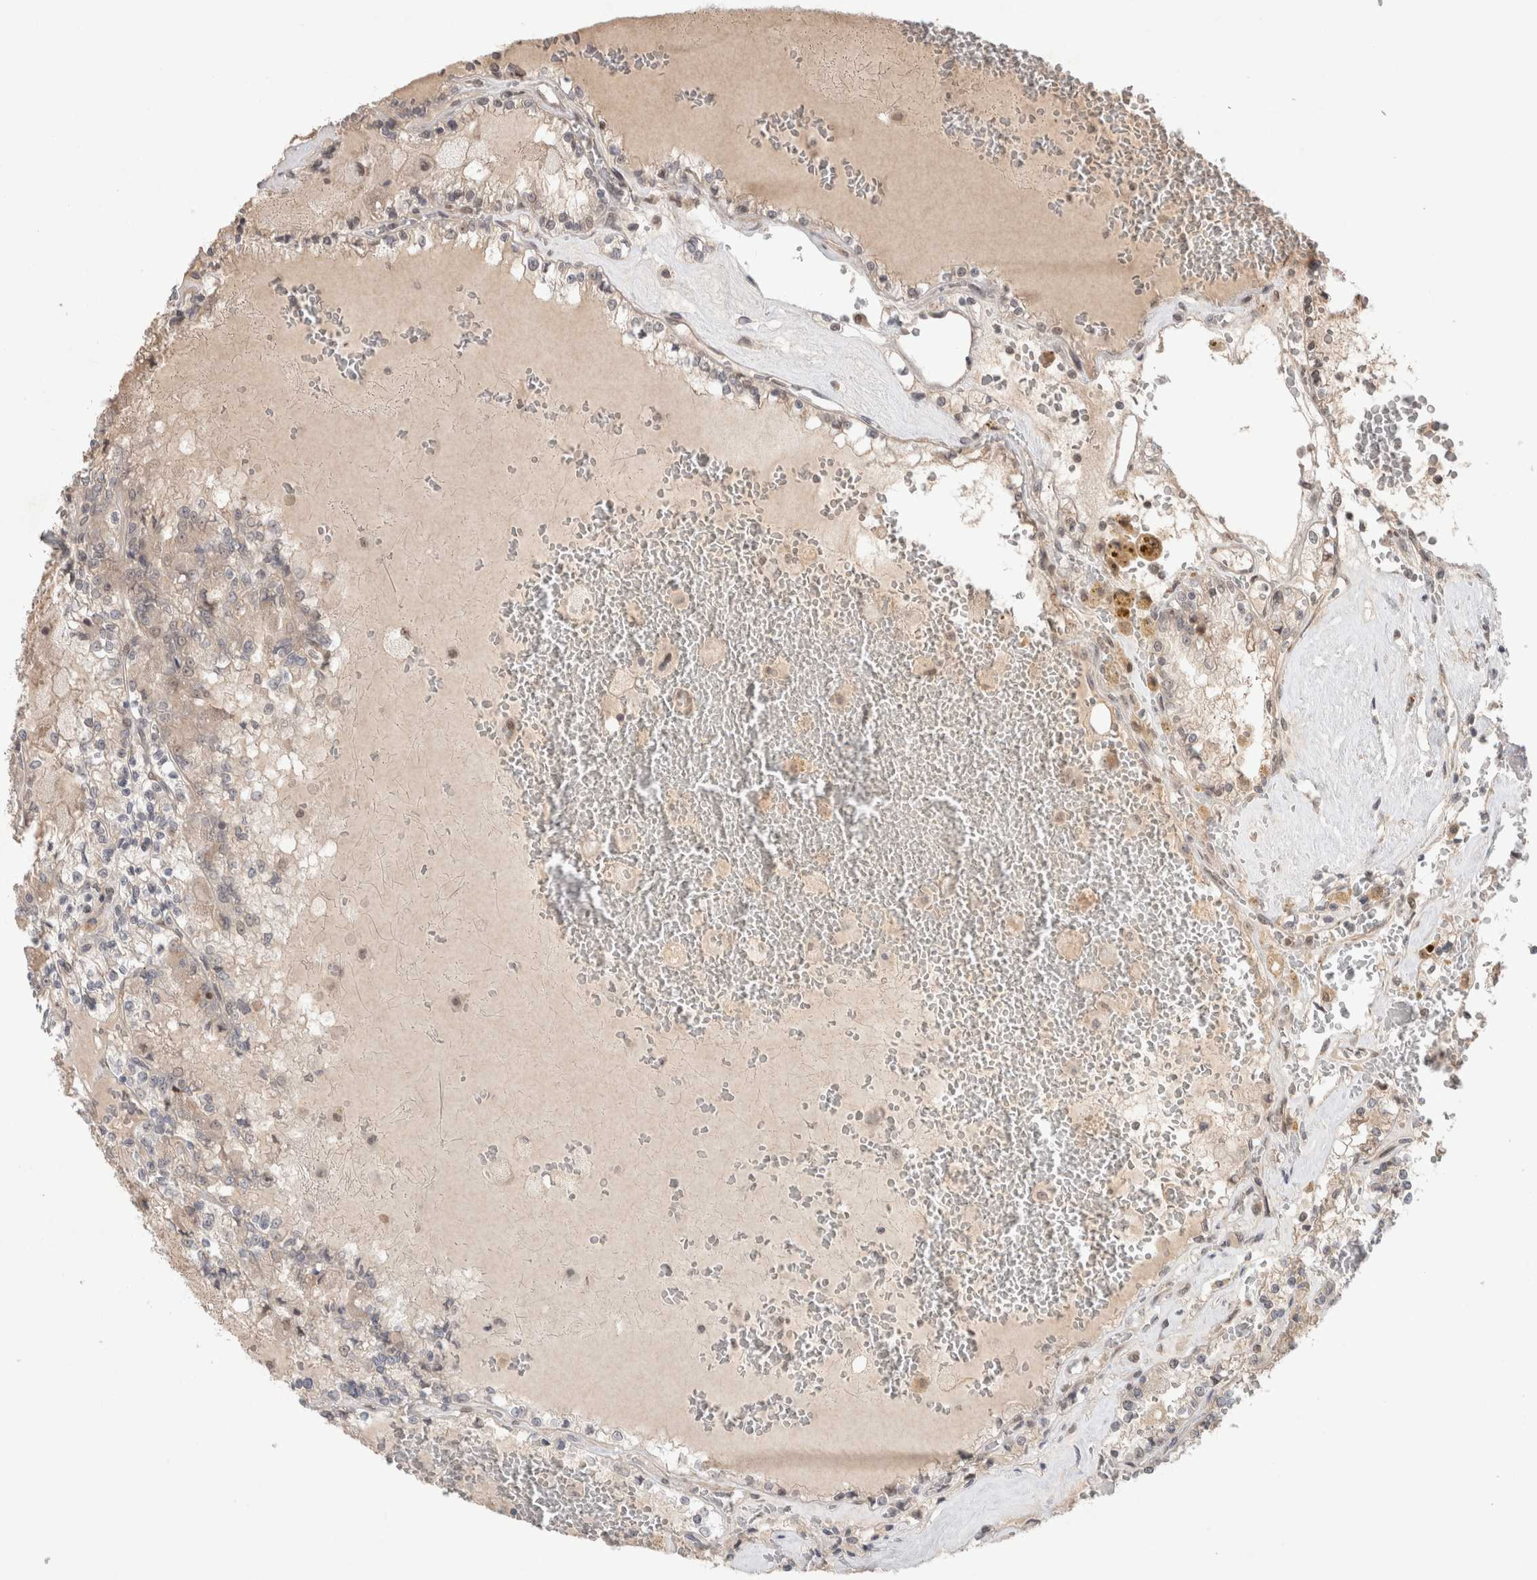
{"staining": {"intensity": "negative", "quantity": "none", "location": "none"}, "tissue": "renal cancer", "cell_type": "Tumor cells", "image_type": "cancer", "snomed": [{"axis": "morphology", "description": "Adenocarcinoma, NOS"}, {"axis": "topography", "description": "Kidney"}], "caption": "Human adenocarcinoma (renal) stained for a protein using immunohistochemistry shows no expression in tumor cells.", "gene": "SYDE2", "patient": {"sex": "female", "age": 56}}